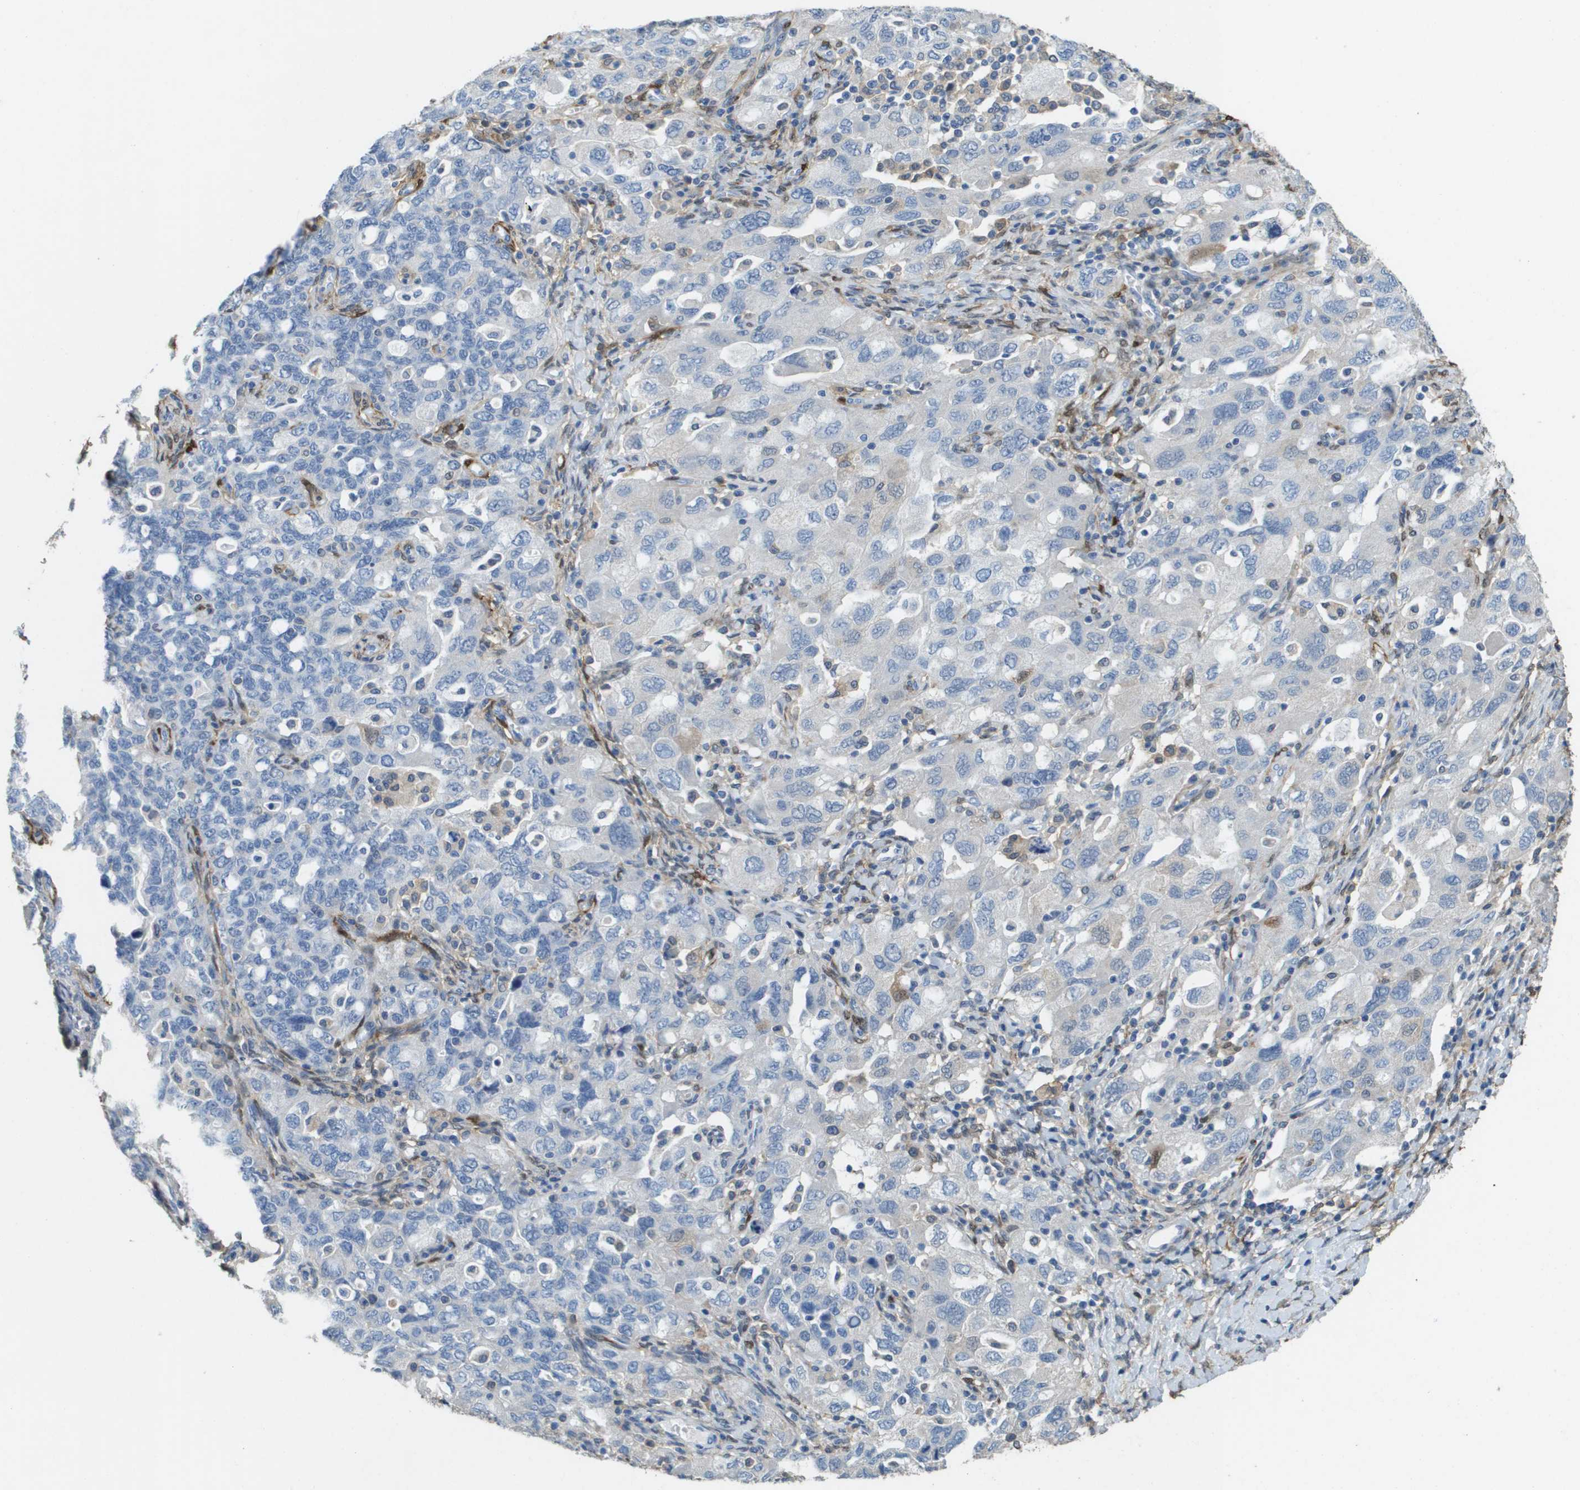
{"staining": {"intensity": "negative", "quantity": "none", "location": "none"}, "tissue": "ovarian cancer", "cell_type": "Tumor cells", "image_type": "cancer", "snomed": [{"axis": "morphology", "description": "Carcinoma, NOS"}, {"axis": "morphology", "description": "Cystadenocarcinoma, serous, NOS"}, {"axis": "topography", "description": "Ovary"}], "caption": "Tumor cells are negative for brown protein staining in carcinoma (ovarian).", "gene": "FABP5", "patient": {"sex": "female", "age": 69}}